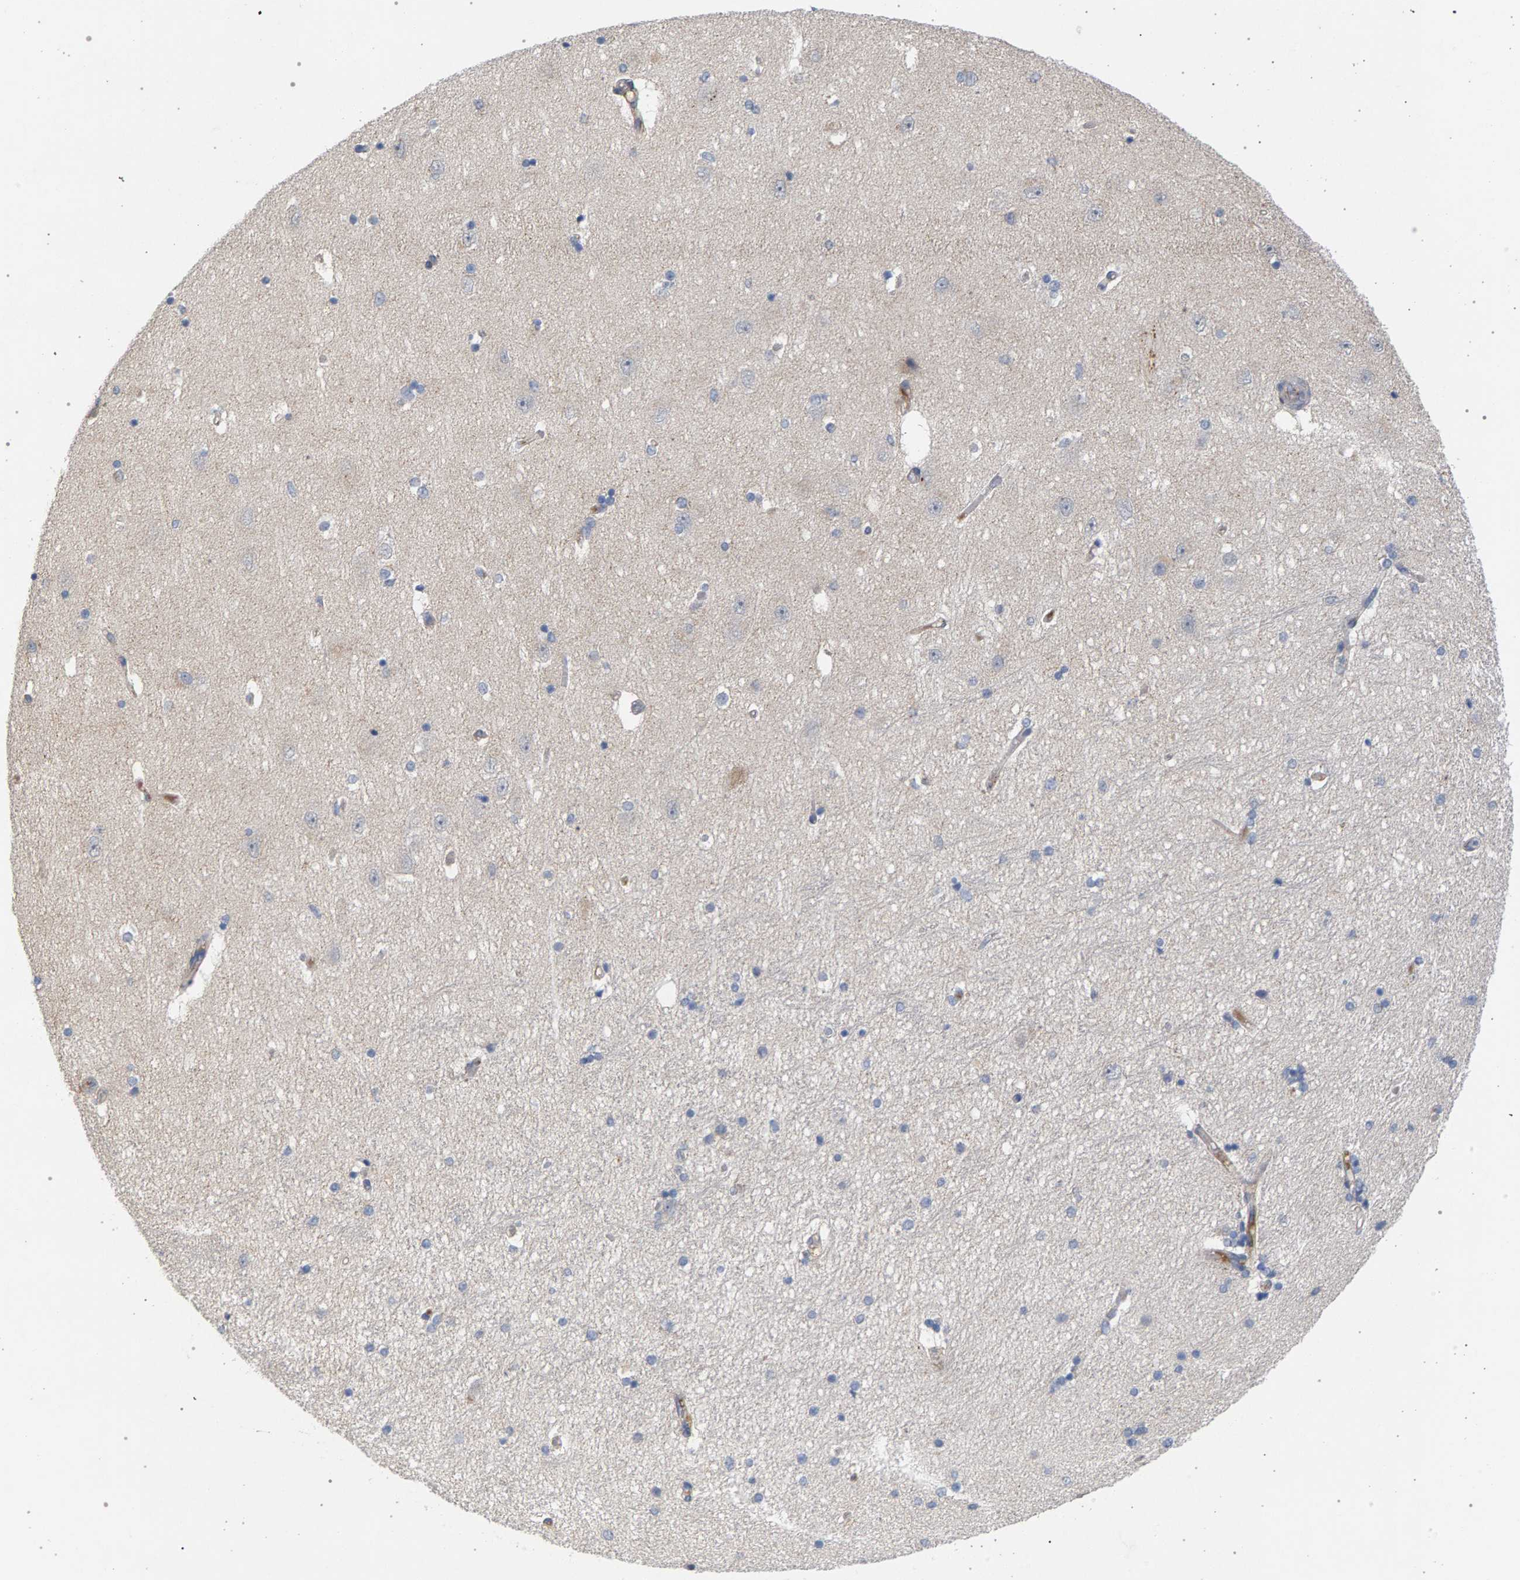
{"staining": {"intensity": "negative", "quantity": "none", "location": "none"}, "tissue": "hippocampus", "cell_type": "Glial cells", "image_type": "normal", "snomed": [{"axis": "morphology", "description": "Normal tissue, NOS"}, {"axis": "topography", "description": "Hippocampus"}], "caption": "Human hippocampus stained for a protein using immunohistochemistry (IHC) exhibits no expression in glial cells.", "gene": "MAMDC2", "patient": {"sex": "female", "age": 54}}